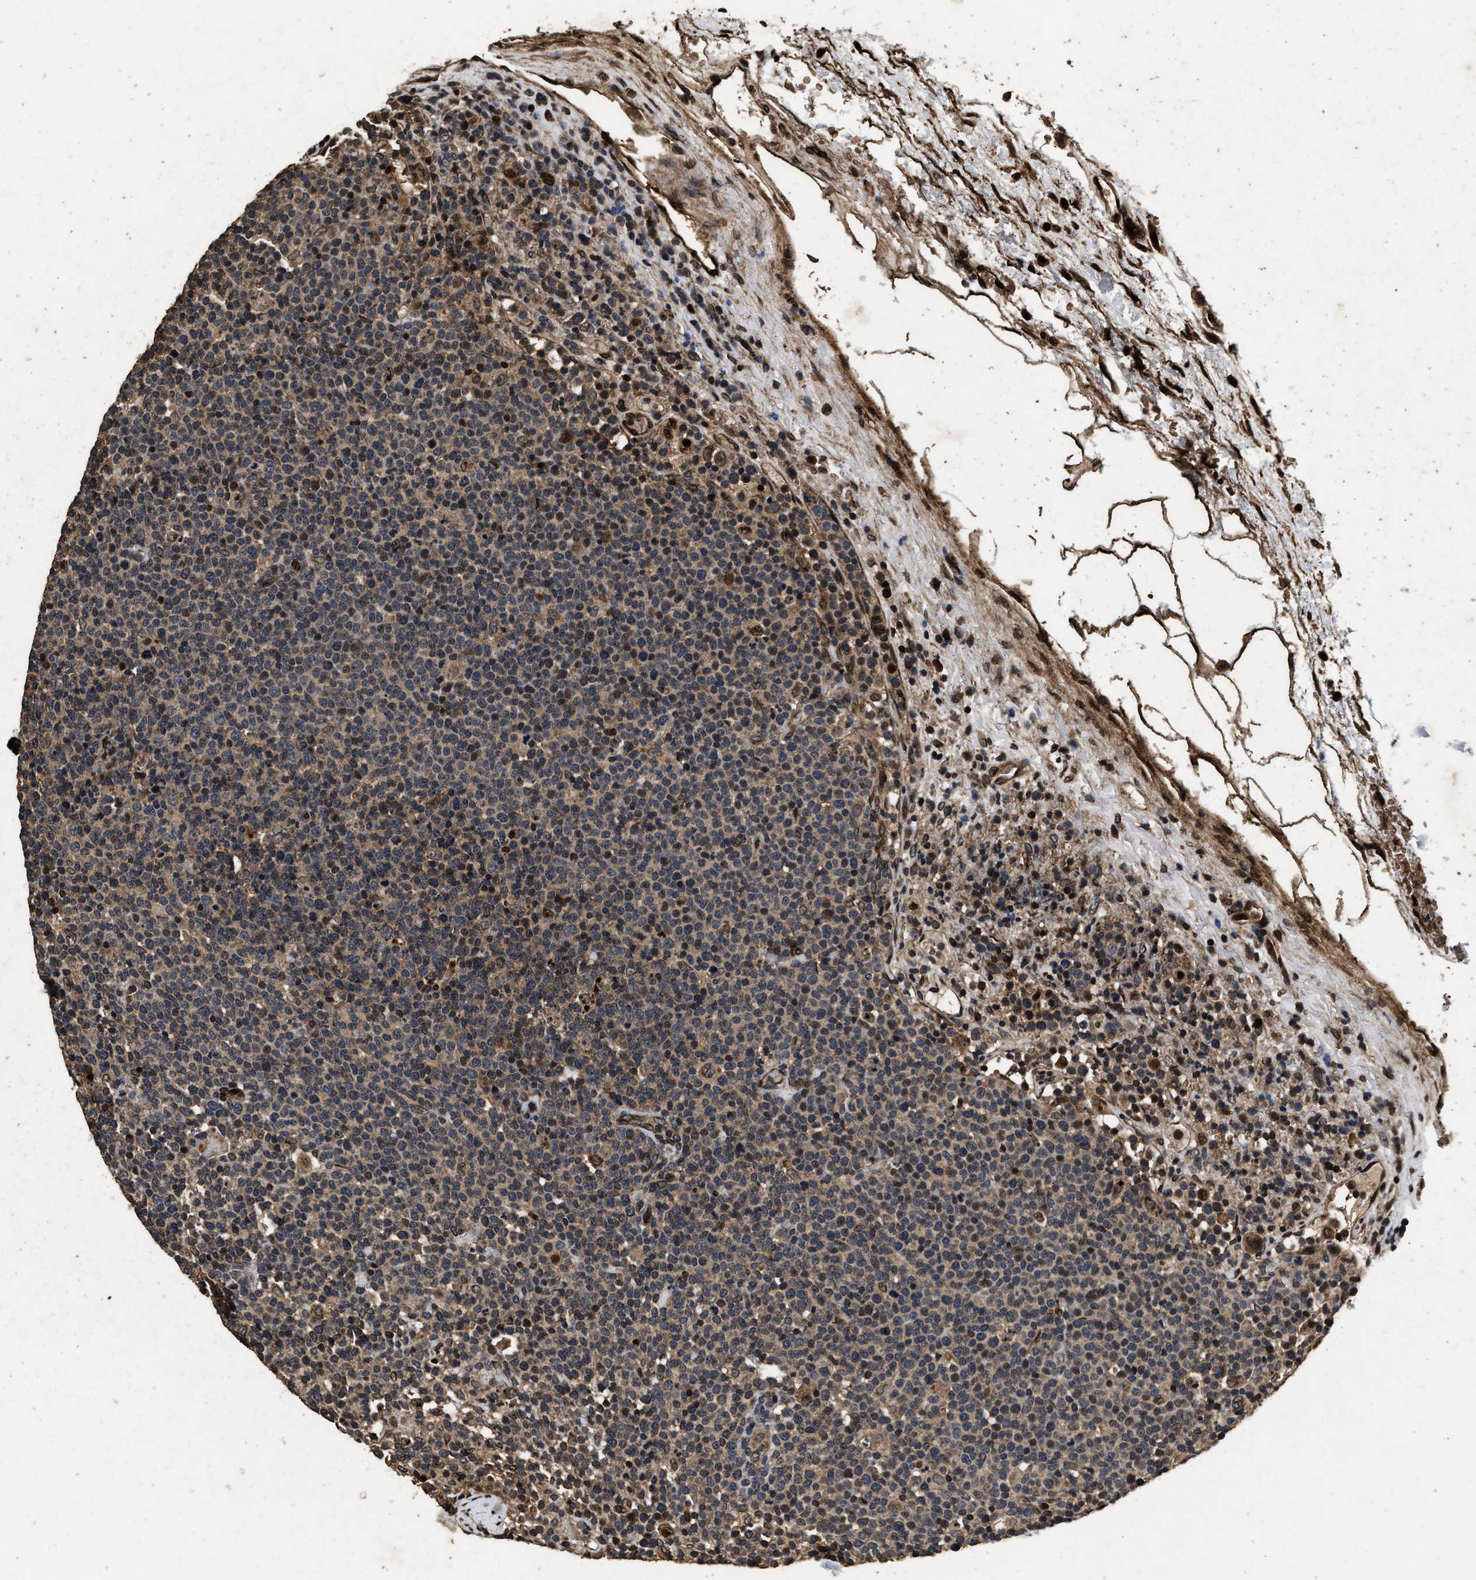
{"staining": {"intensity": "moderate", "quantity": "25%-75%", "location": "cytoplasmic/membranous,nuclear"}, "tissue": "lymphoma", "cell_type": "Tumor cells", "image_type": "cancer", "snomed": [{"axis": "morphology", "description": "Malignant lymphoma, non-Hodgkin's type, High grade"}, {"axis": "topography", "description": "Lymph node"}], "caption": "An IHC photomicrograph of neoplastic tissue is shown. Protein staining in brown shows moderate cytoplasmic/membranous and nuclear positivity in malignant lymphoma, non-Hodgkin's type (high-grade) within tumor cells.", "gene": "ACCS", "patient": {"sex": "male", "age": 61}}